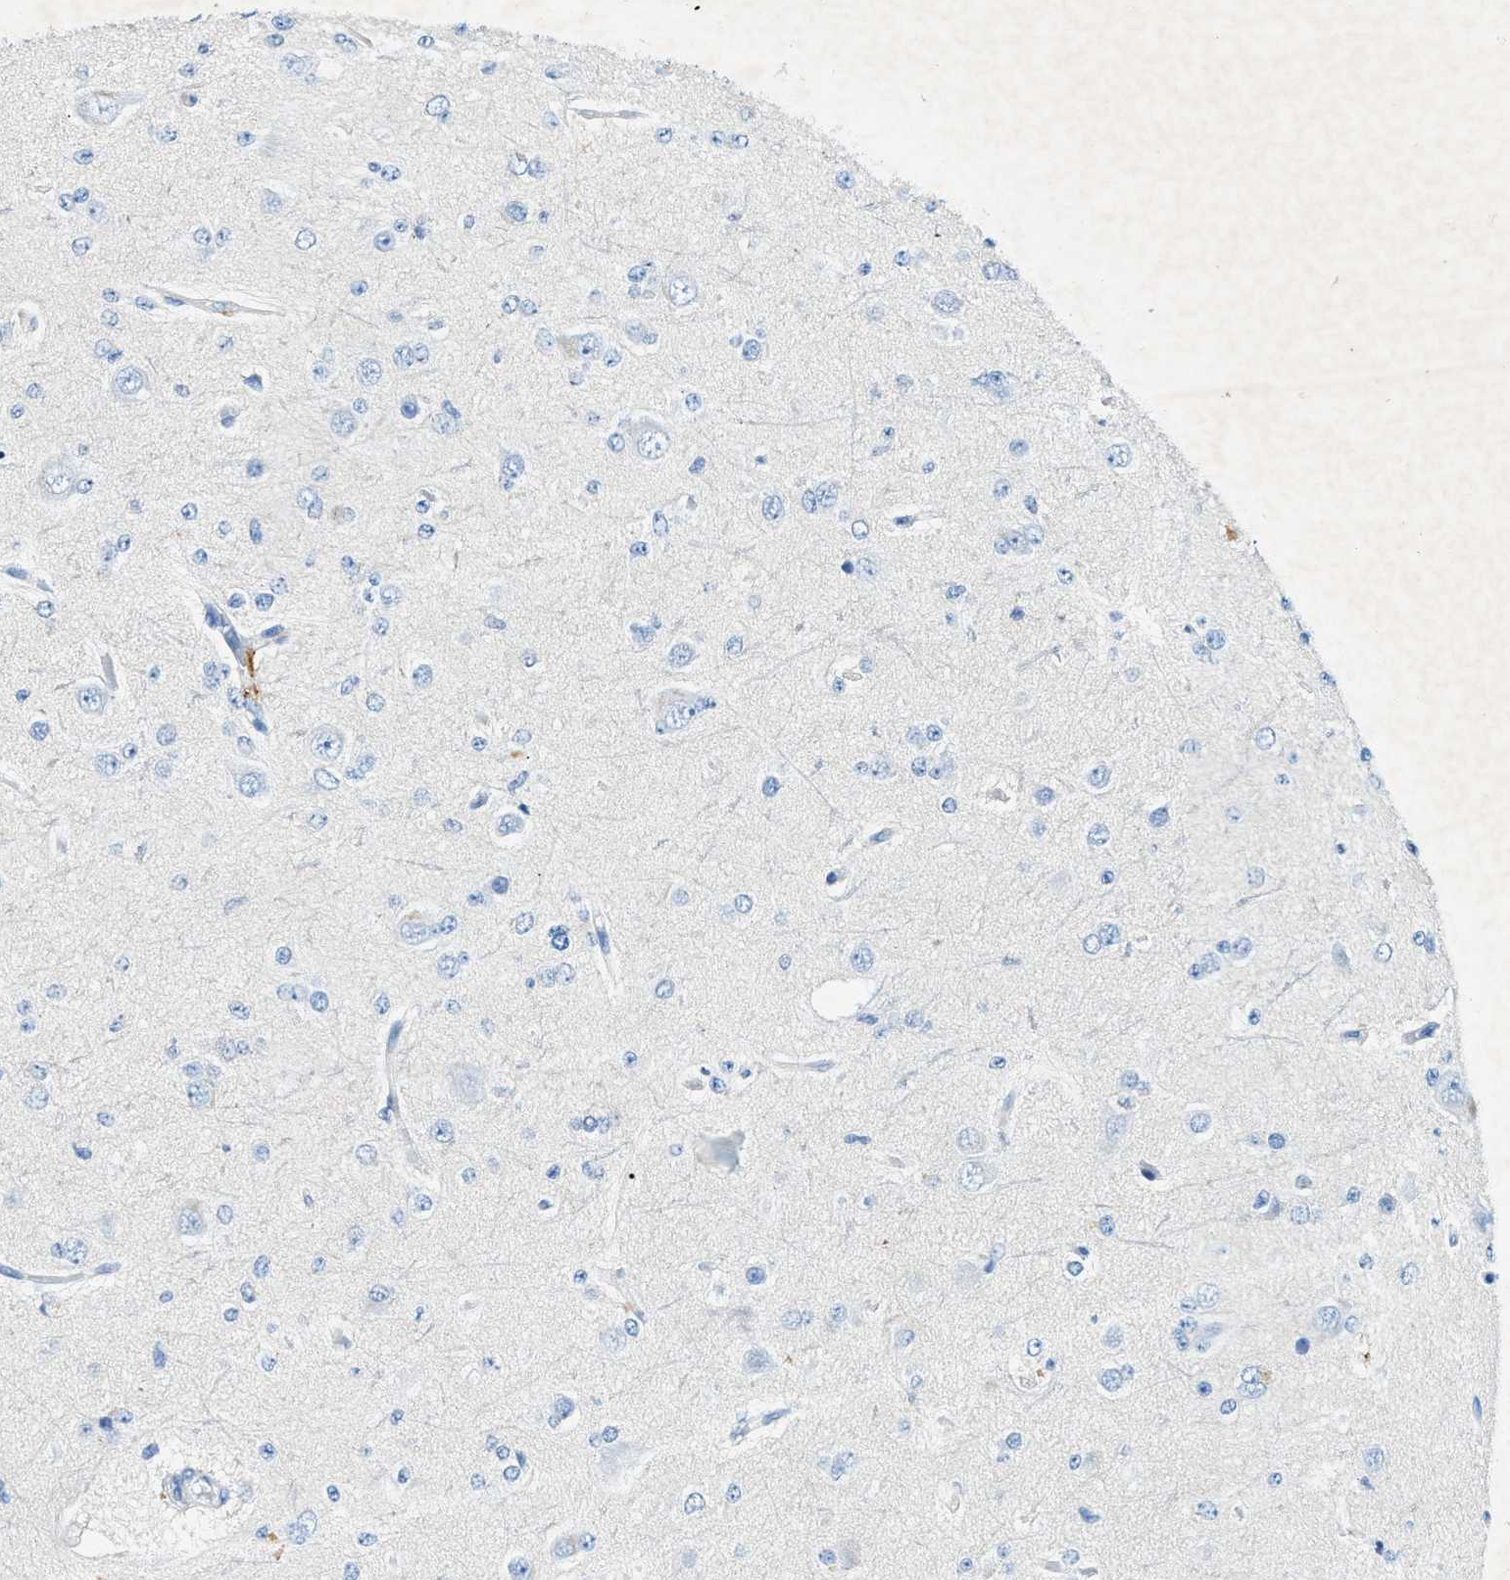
{"staining": {"intensity": "negative", "quantity": "none", "location": "none"}, "tissue": "glioma", "cell_type": "Tumor cells", "image_type": "cancer", "snomed": [{"axis": "morphology", "description": "Glioma, malignant, Low grade"}, {"axis": "topography", "description": "Brain"}], "caption": "Immunohistochemistry (IHC) of malignant glioma (low-grade) demonstrates no expression in tumor cells.", "gene": "ZDHHC13", "patient": {"sex": "male", "age": 38}}